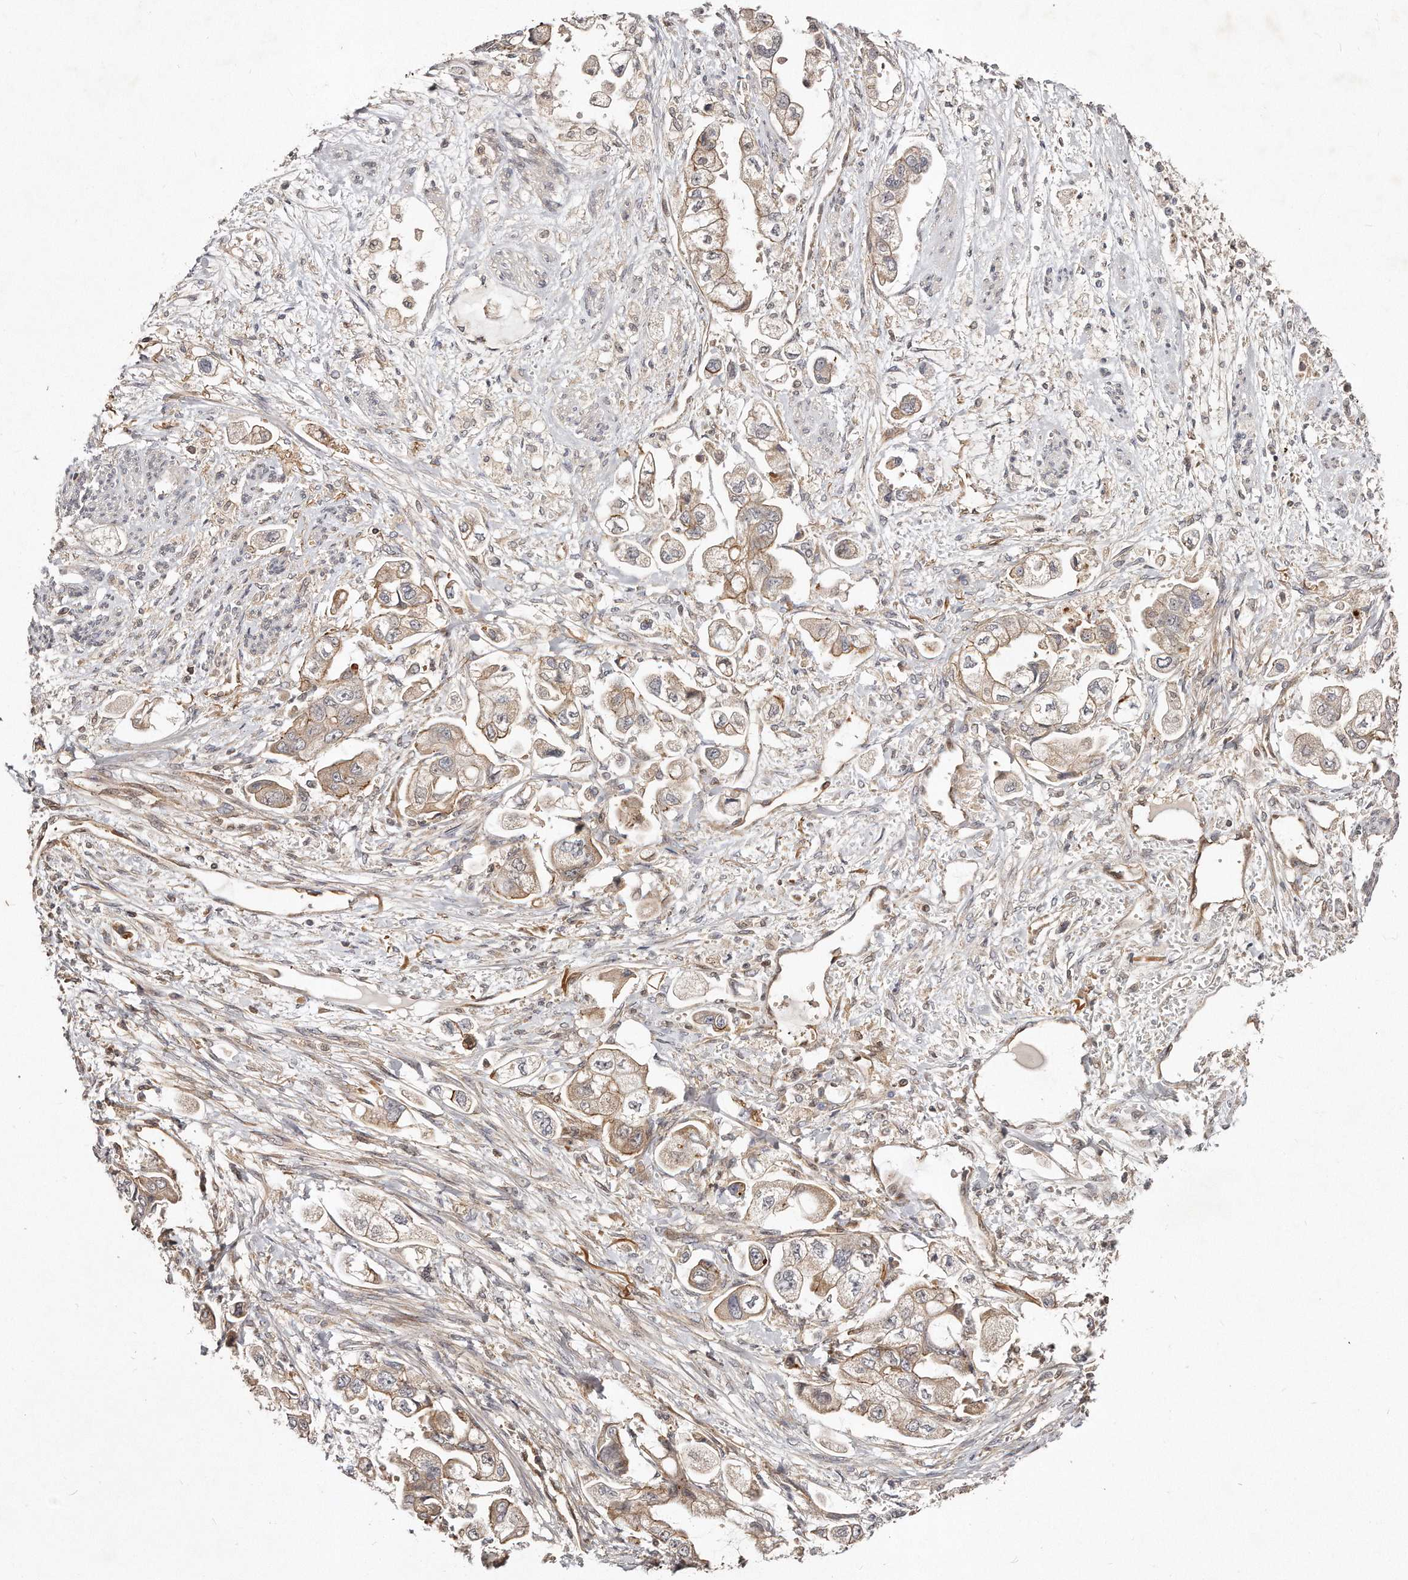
{"staining": {"intensity": "weak", "quantity": ">75%", "location": "cytoplasmic/membranous"}, "tissue": "stomach cancer", "cell_type": "Tumor cells", "image_type": "cancer", "snomed": [{"axis": "morphology", "description": "Adenocarcinoma, NOS"}, {"axis": "topography", "description": "Stomach"}], "caption": "This is an image of IHC staining of stomach cancer (adenocarcinoma), which shows weak positivity in the cytoplasmic/membranous of tumor cells.", "gene": "GBP4", "patient": {"sex": "male", "age": 62}}